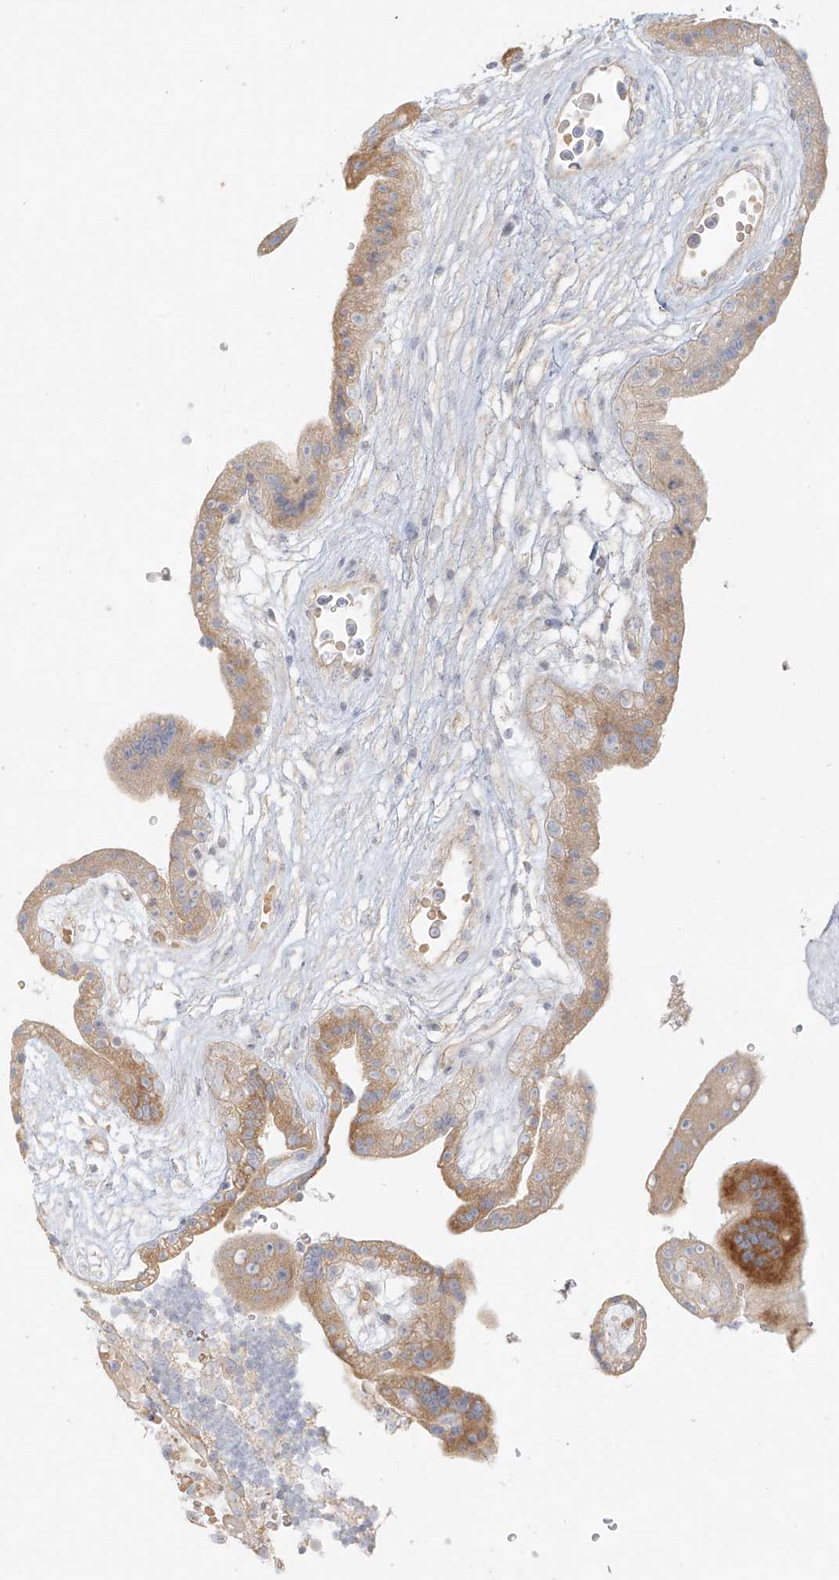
{"staining": {"intensity": "moderate", "quantity": "<25%", "location": "cytoplasmic/membranous"}, "tissue": "placenta", "cell_type": "Trophoblastic cells", "image_type": "normal", "snomed": [{"axis": "morphology", "description": "Normal tissue, NOS"}, {"axis": "topography", "description": "Placenta"}], "caption": "Immunohistochemistry (IHC) of unremarkable placenta demonstrates low levels of moderate cytoplasmic/membranous staining in approximately <25% of trophoblastic cells.", "gene": "UPK1B", "patient": {"sex": "female", "age": 18}}